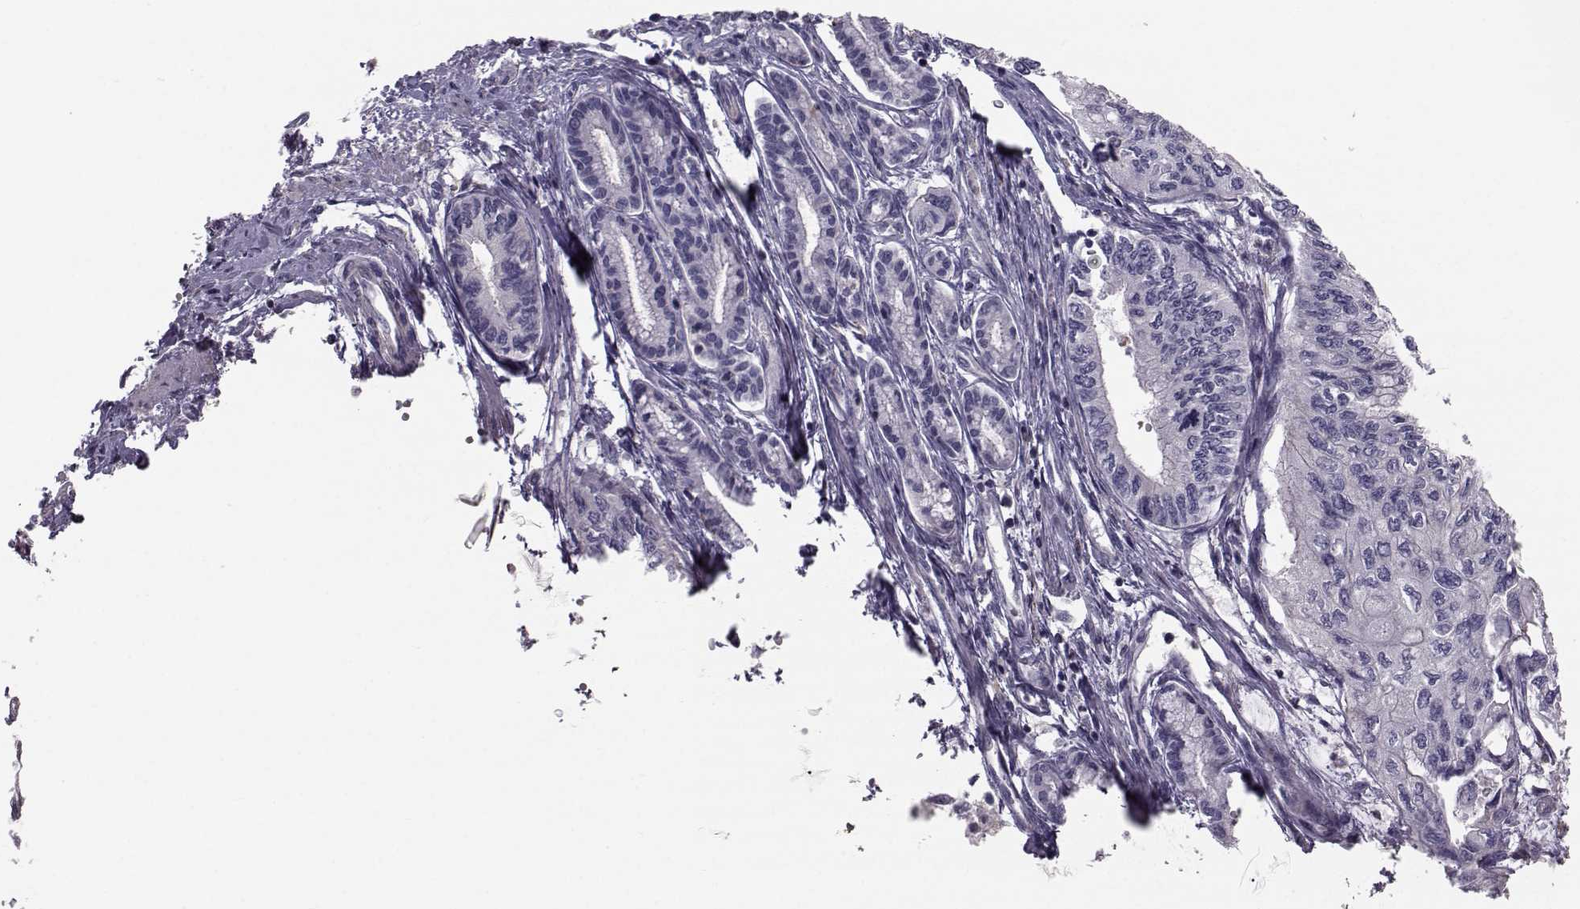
{"staining": {"intensity": "negative", "quantity": "none", "location": "none"}, "tissue": "pancreatic cancer", "cell_type": "Tumor cells", "image_type": "cancer", "snomed": [{"axis": "morphology", "description": "Adenocarcinoma, NOS"}, {"axis": "topography", "description": "Pancreas"}], "caption": "The image reveals no staining of tumor cells in pancreatic cancer.", "gene": "GARIN3", "patient": {"sex": "female", "age": 76}}